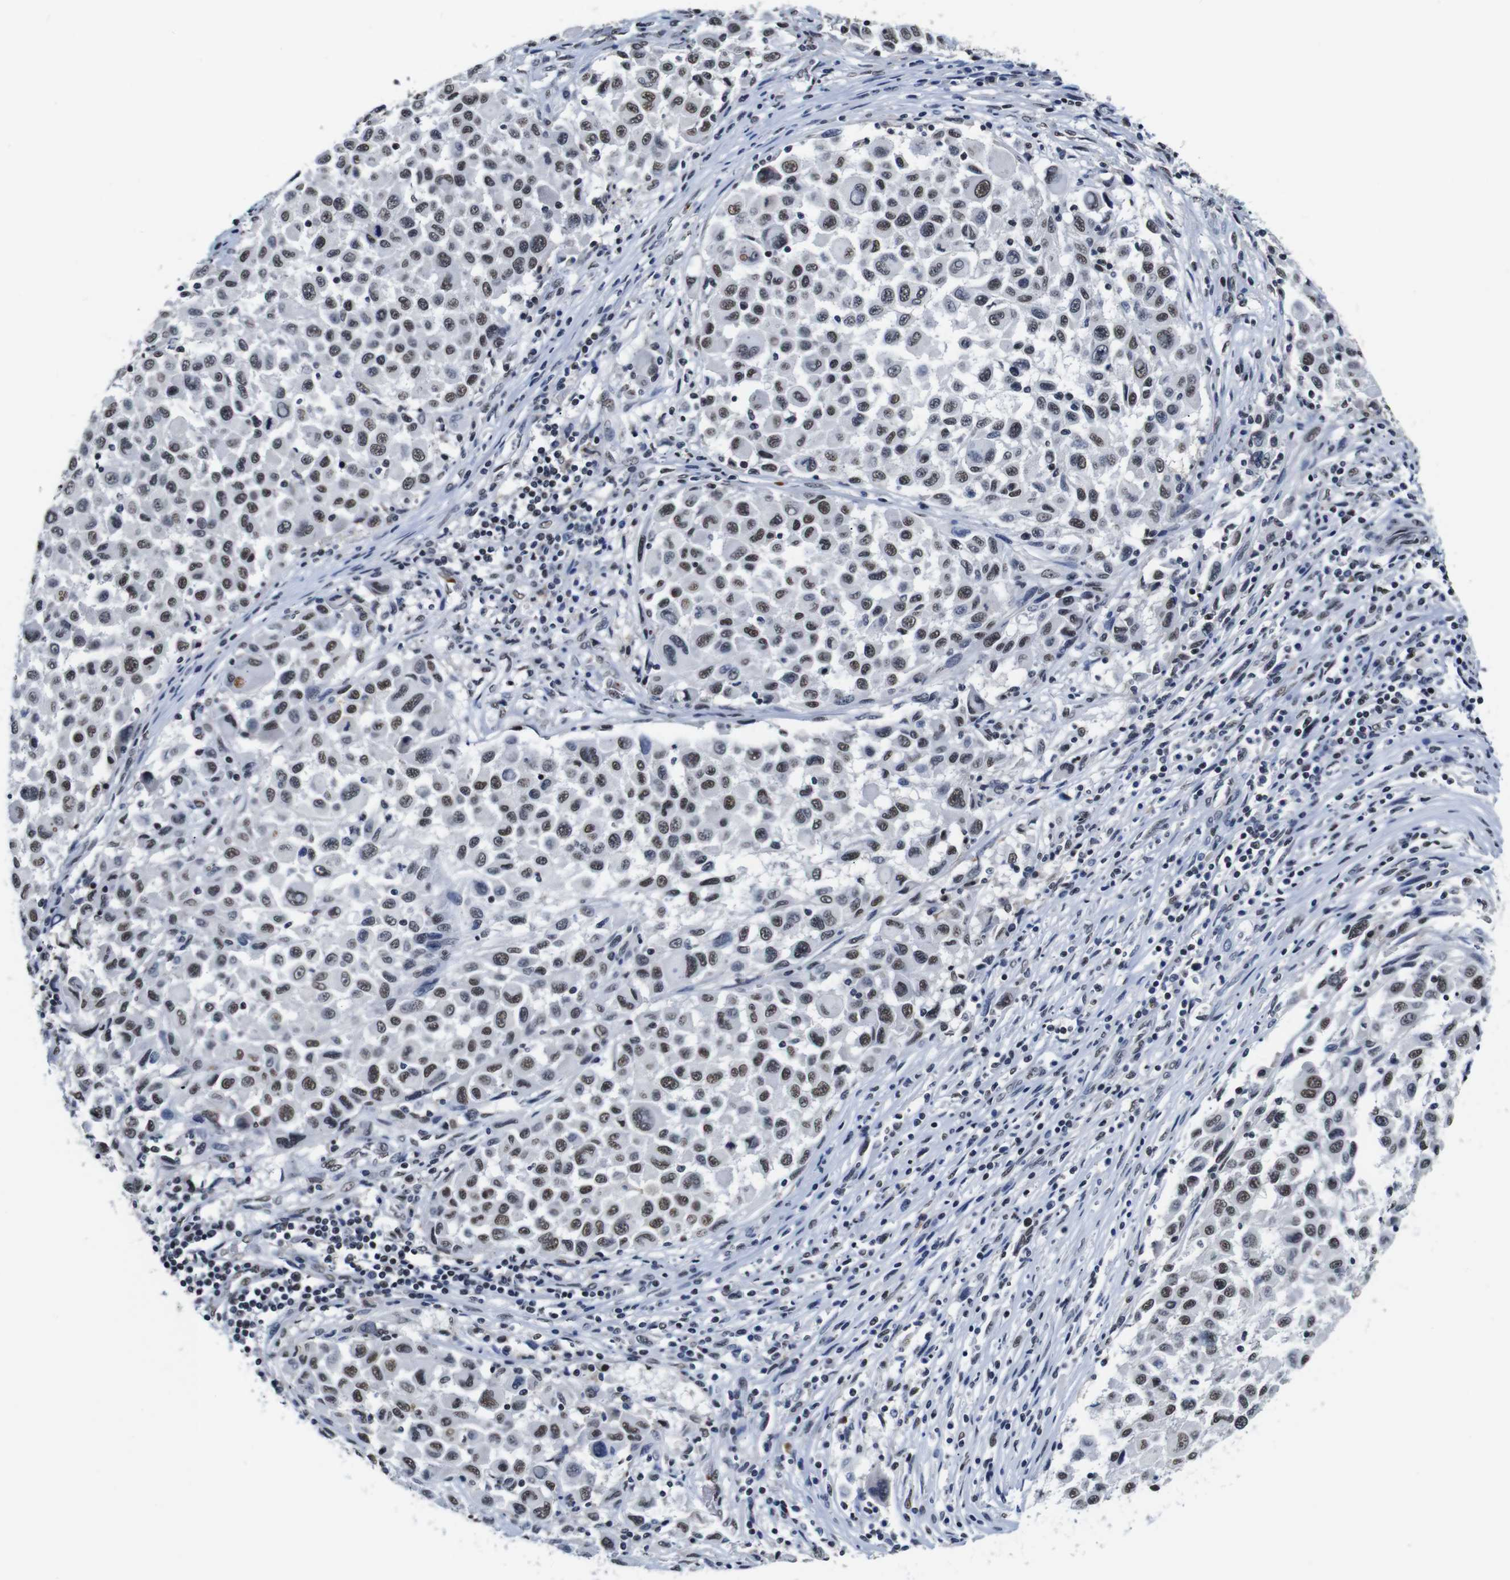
{"staining": {"intensity": "moderate", "quantity": "25%-75%", "location": "nuclear"}, "tissue": "melanoma", "cell_type": "Tumor cells", "image_type": "cancer", "snomed": [{"axis": "morphology", "description": "Malignant melanoma, Metastatic site"}, {"axis": "topography", "description": "Lymph node"}], "caption": "High-power microscopy captured an immunohistochemistry (IHC) histopathology image of malignant melanoma (metastatic site), revealing moderate nuclear positivity in approximately 25%-75% of tumor cells. Immunohistochemistry (ihc) stains the protein of interest in brown and the nuclei are stained blue.", "gene": "ILDR2", "patient": {"sex": "male", "age": 61}}